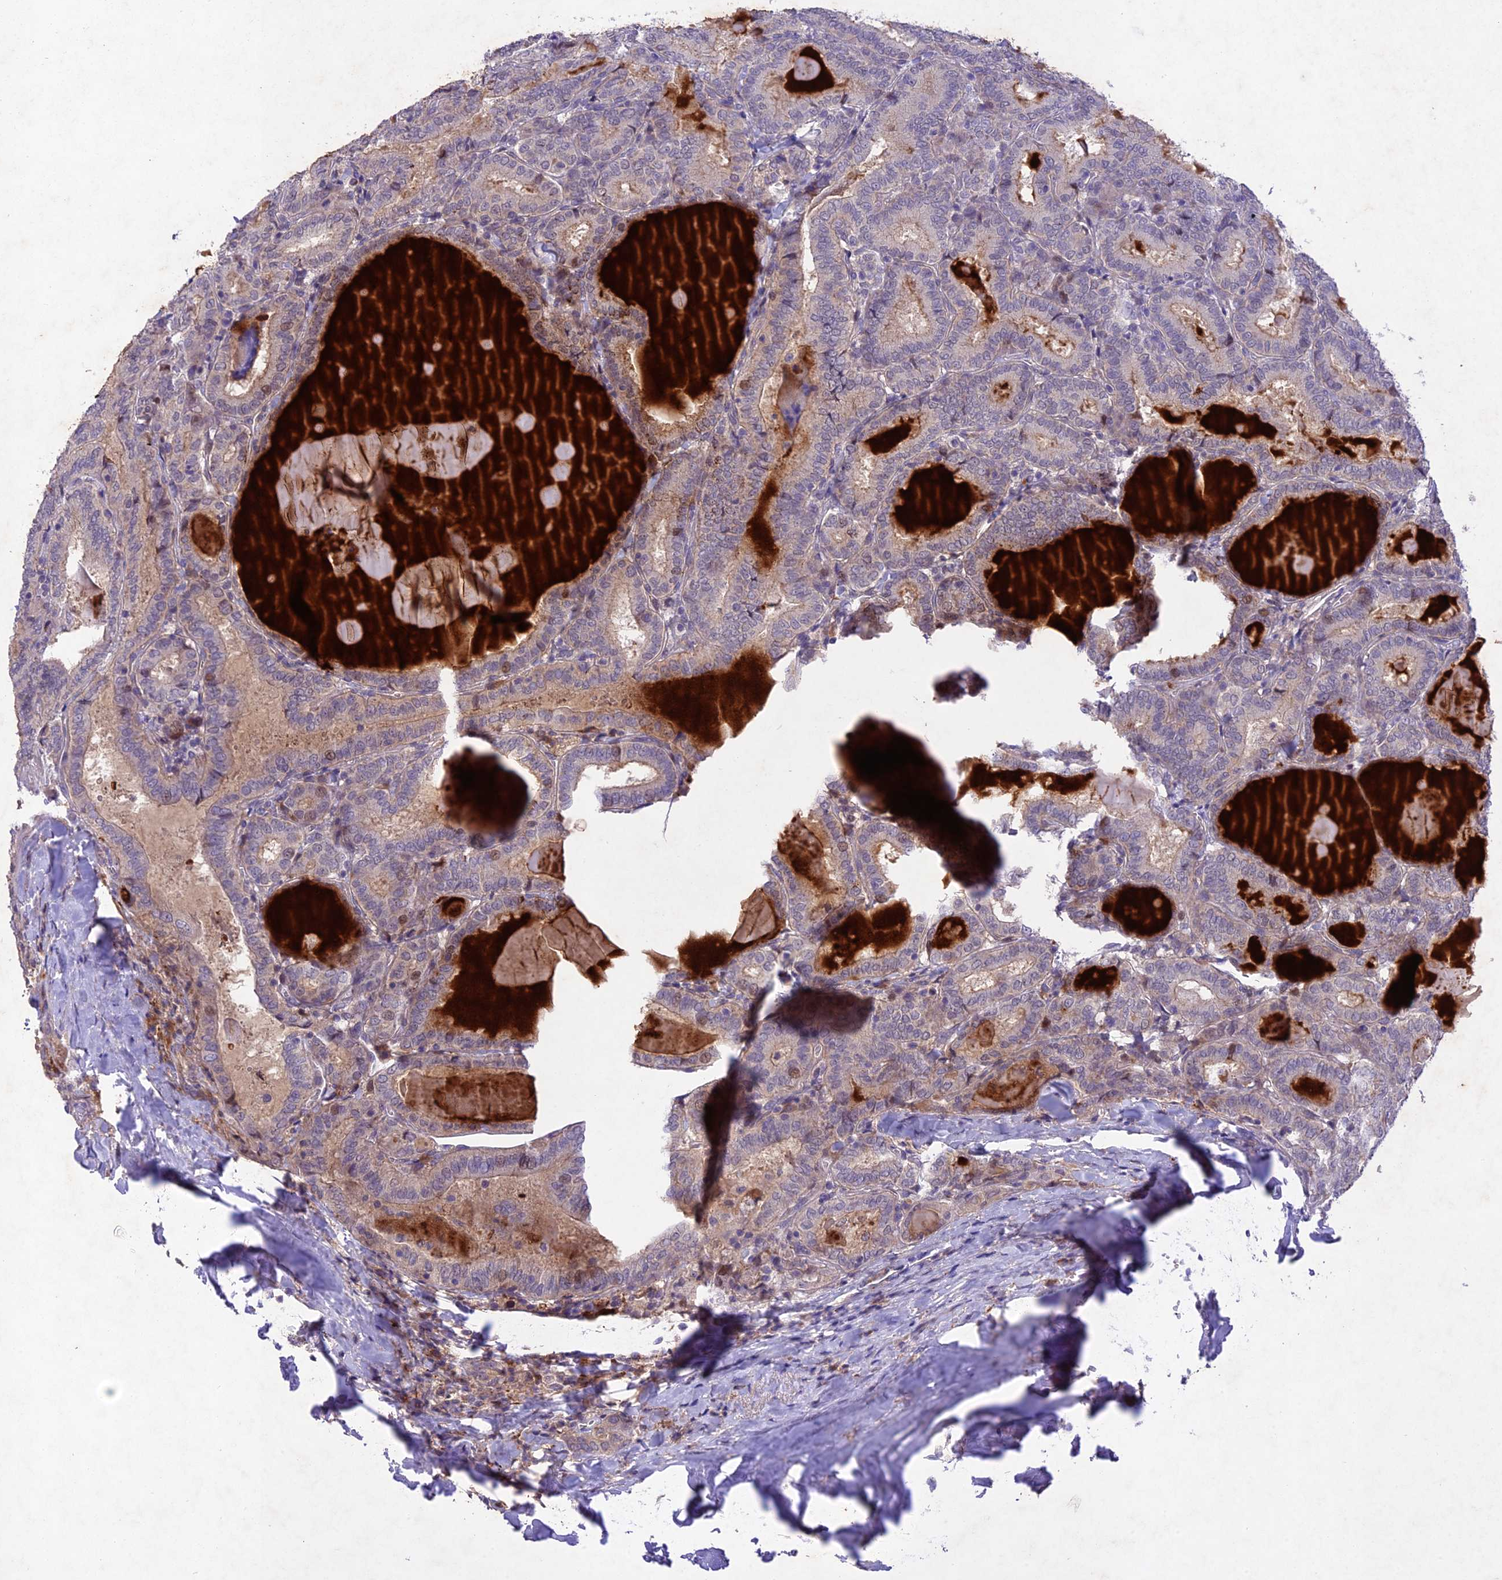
{"staining": {"intensity": "weak", "quantity": "<25%", "location": "cytoplasmic/membranous"}, "tissue": "thyroid cancer", "cell_type": "Tumor cells", "image_type": "cancer", "snomed": [{"axis": "morphology", "description": "Papillary adenocarcinoma, NOS"}, {"axis": "topography", "description": "Thyroid gland"}], "caption": "Micrograph shows no significant protein expression in tumor cells of thyroid papillary adenocarcinoma.", "gene": "ANKRD52", "patient": {"sex": "female", "age": 72}}